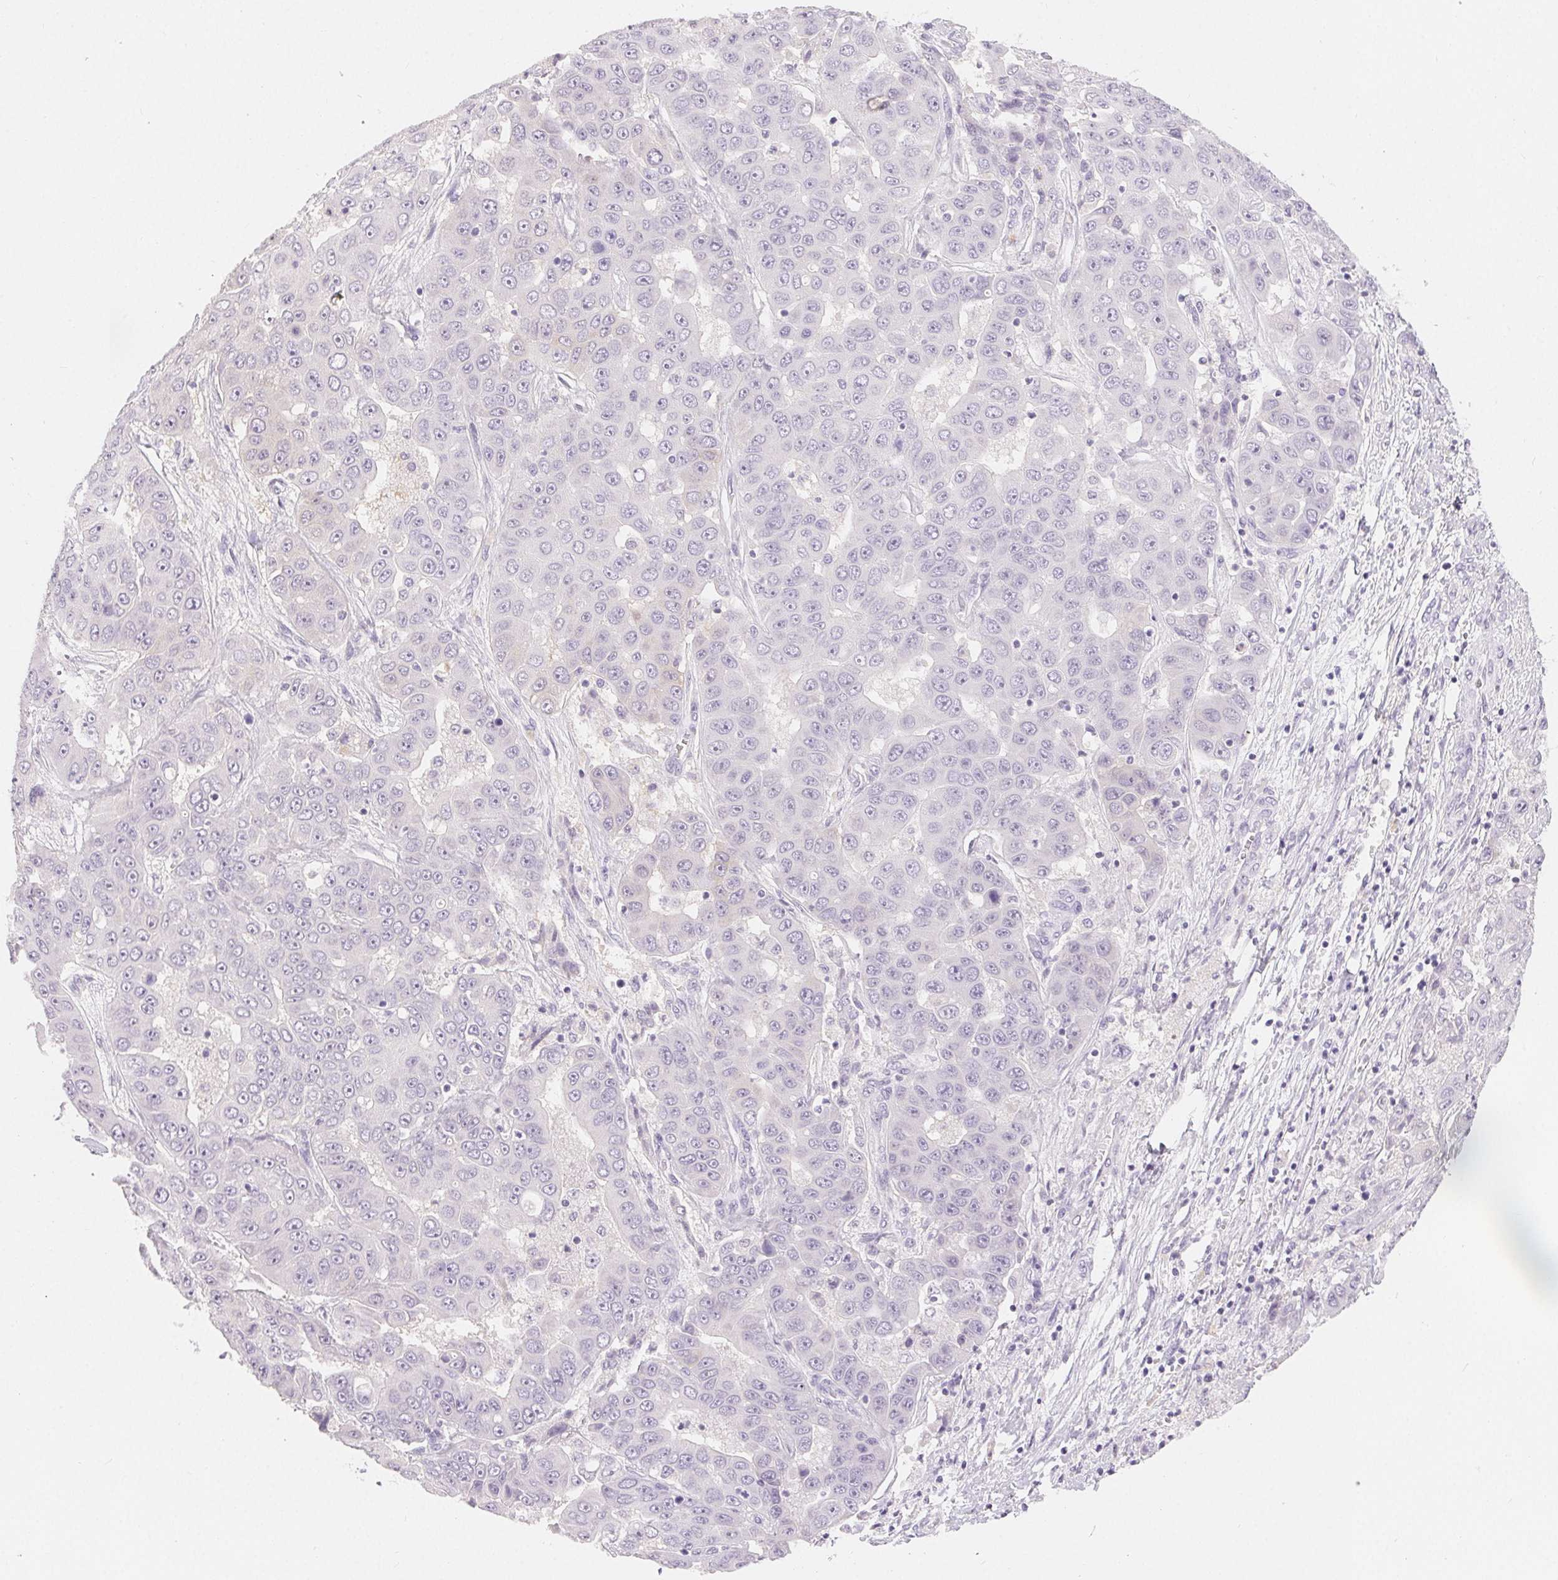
{"staining": {"intensity": "negative", "quantity": "none", "location": "none"}, "tissue": "liver cancer", "cell_type": "Tumor cells", "image_type": "cancer", "snomed": [{"axis": "morphology", "description": "Cholangiocarcinoma"}, {"axis": "topography", "description": "Liver"}], "caption": "There is no significant expression in tumor cells of liver cancer.", "gene": "MIOX", "patient": {"sex": "female", "age": 52}}